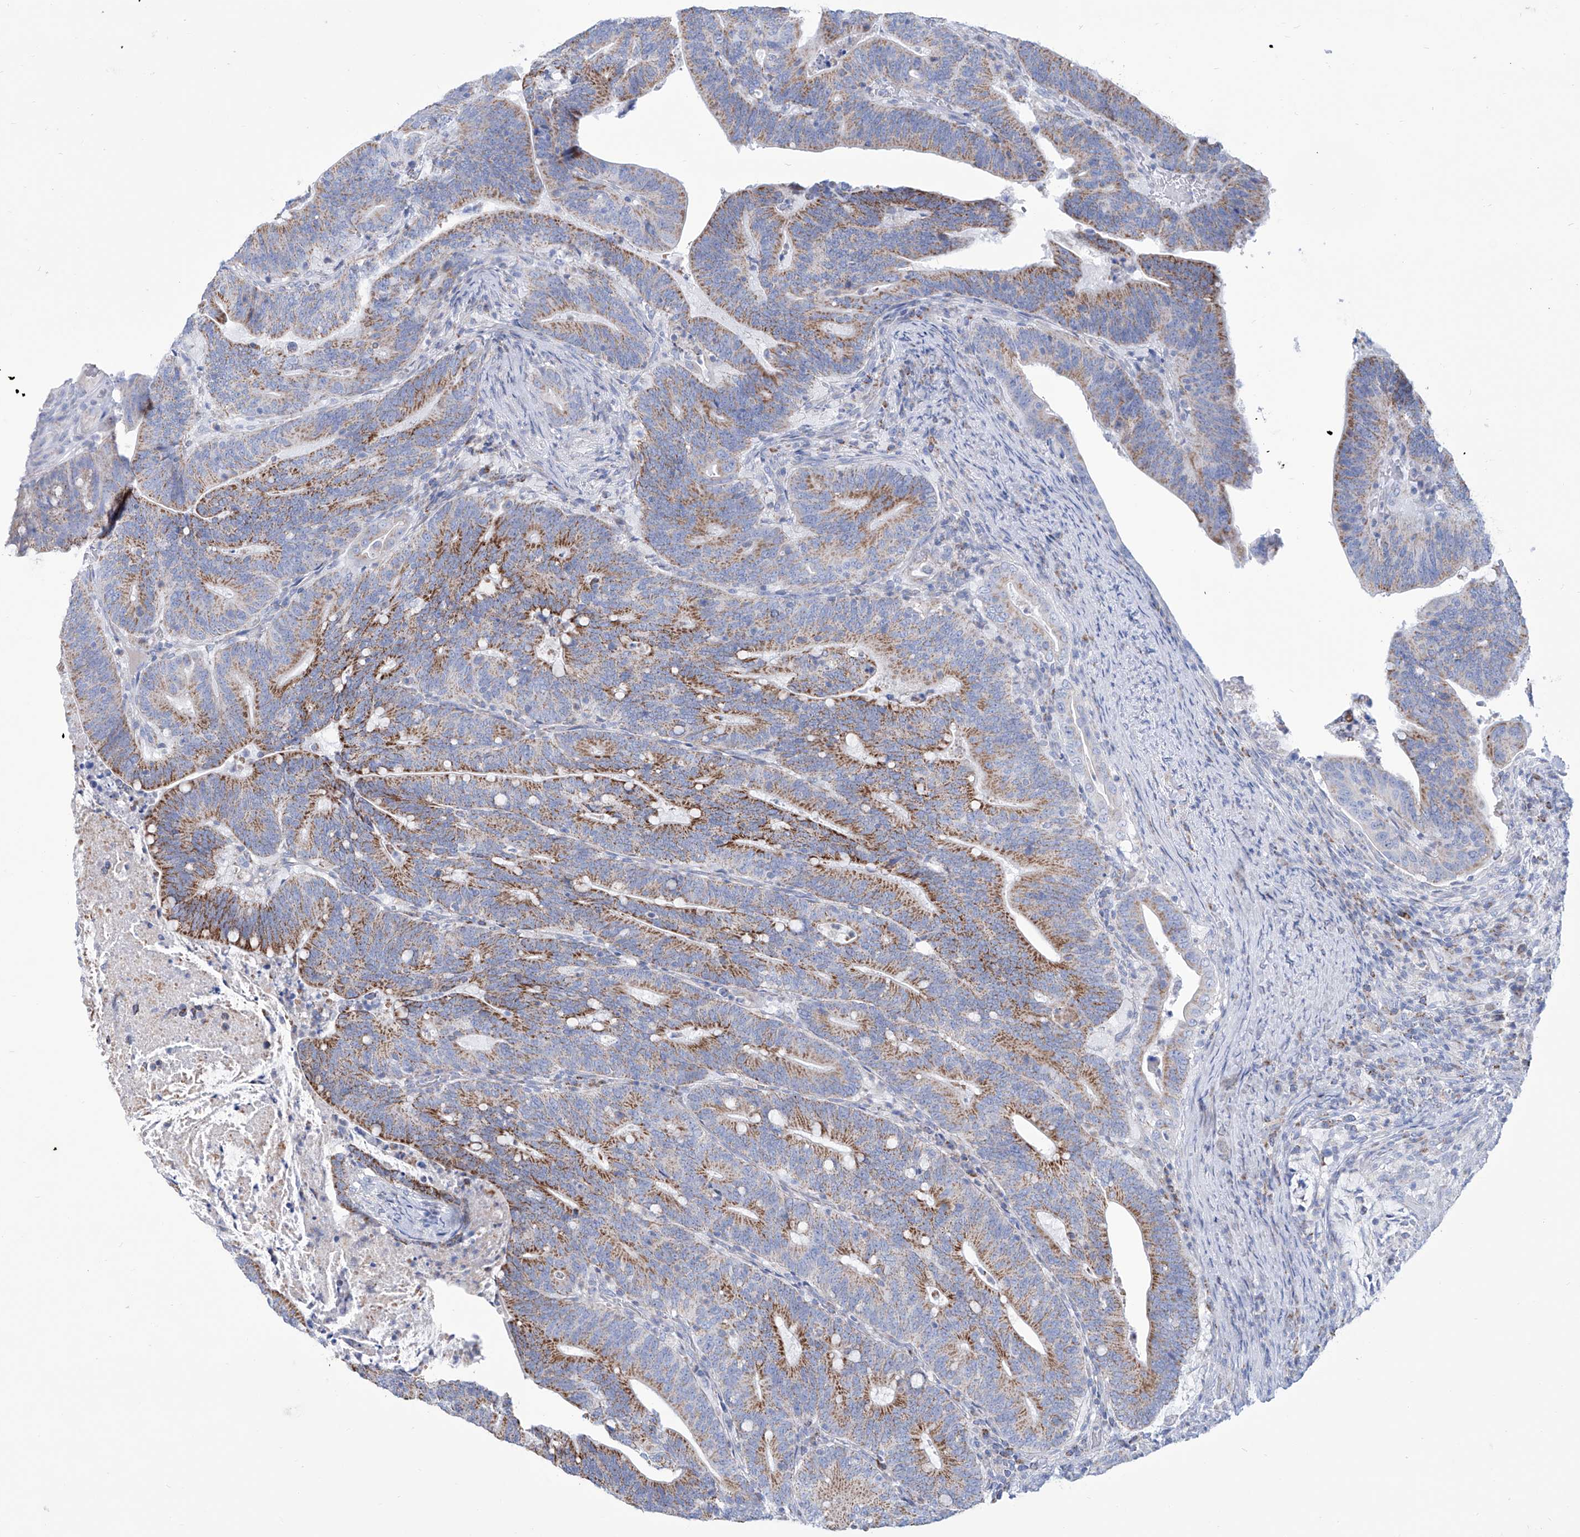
{"staining": {"intensity": "strong", "quantity": "25%-75%", "location": "cytoplasmic/membranous"}, "tissue": "colorectal cancer", "cell_type": "Tumor cells", "image_type": "cancer", "snomed": [{"axis": "morphology", "description": "Adenocarcinoma, NOS"}, {"axis": "topography", "description": "Colon"}], "caption": "A histopathology image of colorectal adenocarcinoma stained for a protein shows strong cytoplasmic/membranous brown staining in tumor cells. The protein of interest is shown in brown color, while the nuclei are stained blue.", "gene": "ALDH6A1", "patient": {"sex": "female", "age": 66}}